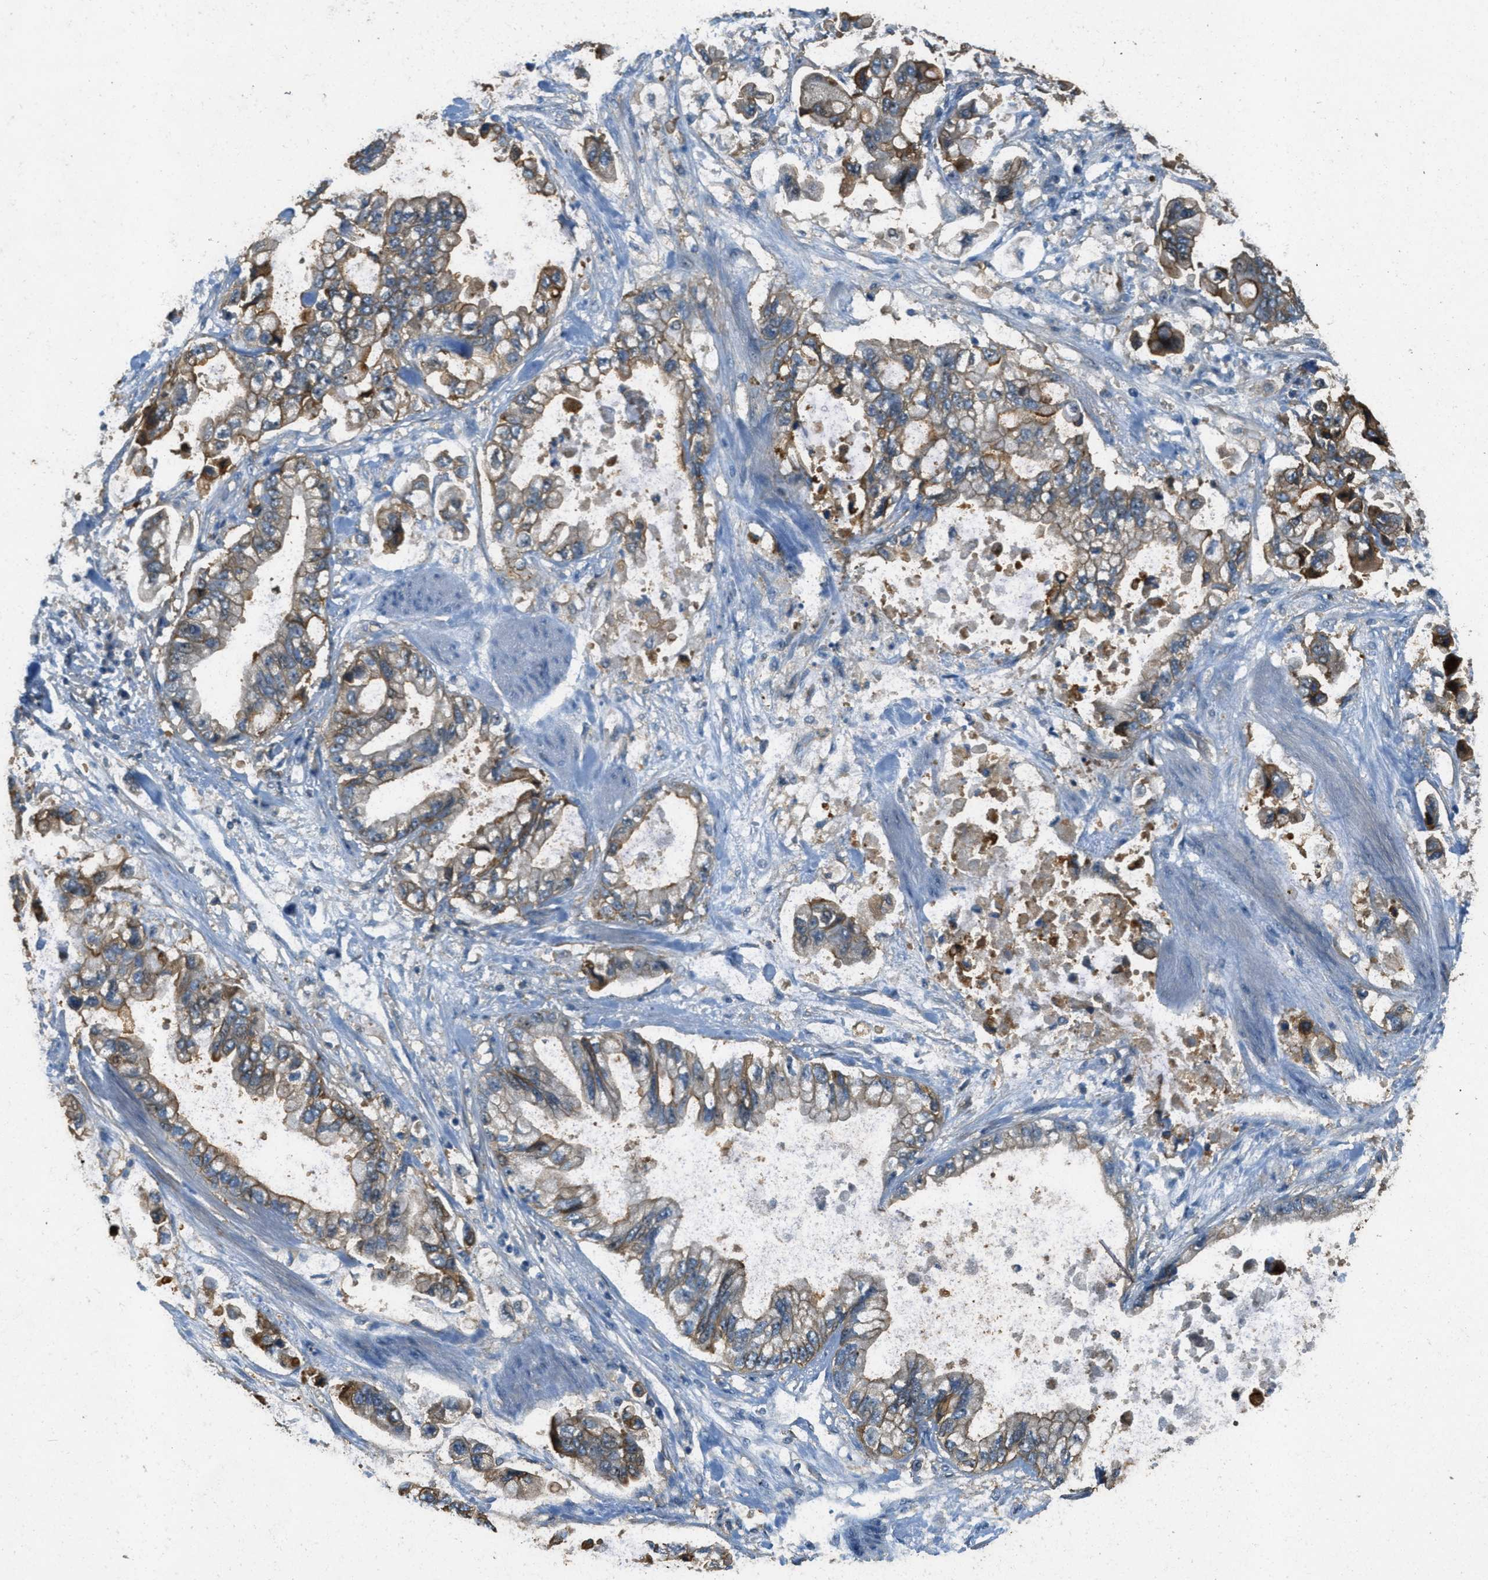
{"staining": {"intensity": "weak", "quantity": ">75%", "location": "cytoplasmic/membranous"}, "tissue": "stomach cancer", "cell_type": "Tumor cells", "image_type": "cancer", "snomed": [{"axis": "morphology", "description": "Normal tissue, NOS"}, {"axis": "morphology", "description": "Adenocarcinoma, NOS"}, {"axis": "topography", "description": "Stomach"}], "caption": "IHC photomicrograph of human stomach adenocarcinoma stained for a protein (brown), which reveals low levels of weak cytoplasmic/membranous staining in approximately >75% of tumor cells.", "gene": "OSMR", "patient": {"sex": "male", "age": 62}}